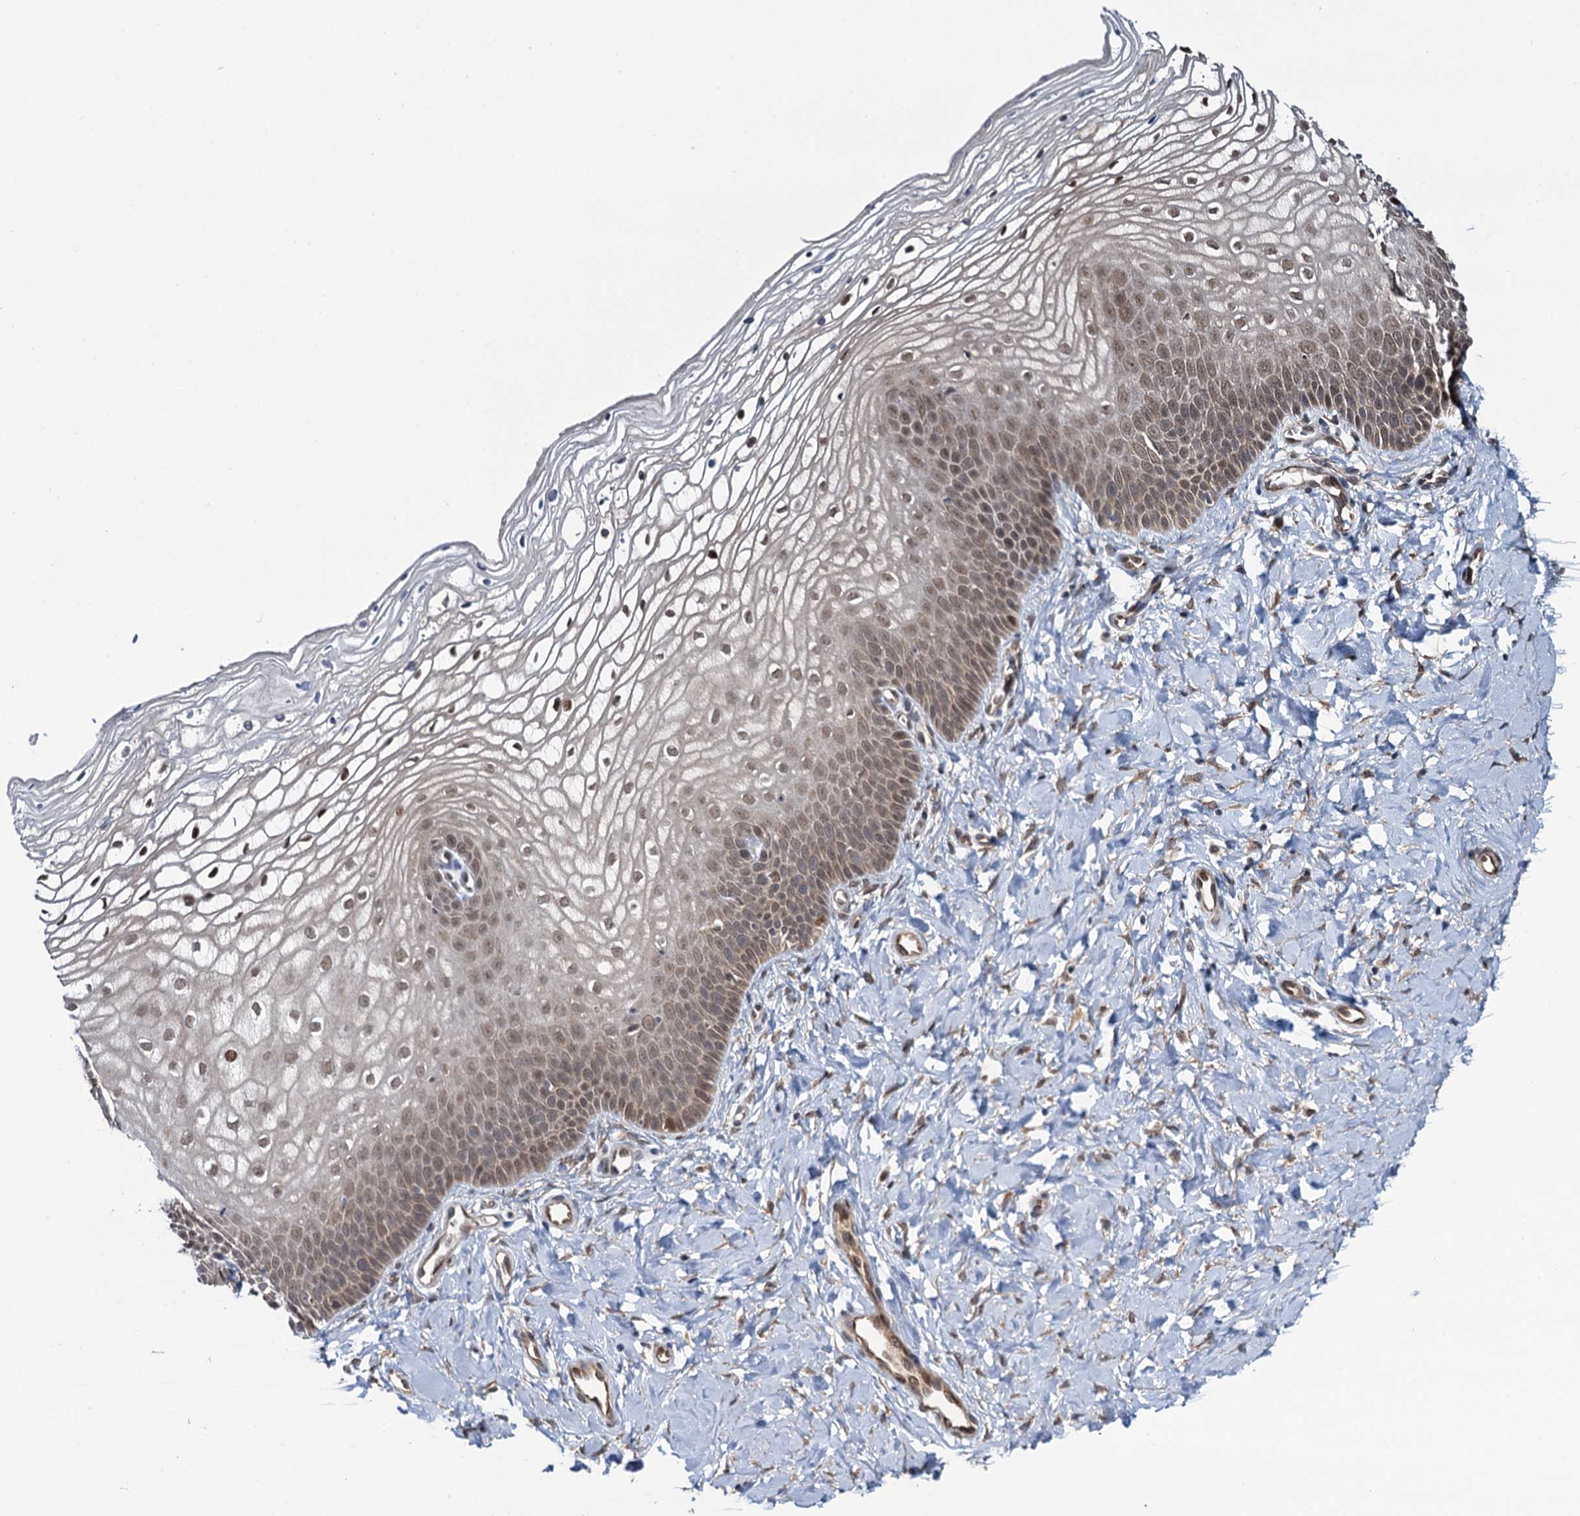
{"staining": {"intensity": "moderate", "quantity": ">75%", "location": "nuclear"}, "tissue": "vagina", "cell_type": "Squamous epithelial cells", "image_type": "normal", "snomed": [{"axis": "morphology", "description": "Normal tissue, NOS"}, {"axis": "topography", "description": "Vagina"}], "caption": "Immunohistochemistry (DAB (3,3'-diaminobenzidine)) staining of normal human vagina reveals moderate nuclear protein staining in about >75% of squamous epithelial cells. The staining is performed using DAB (3,3'-diaminobenzidine) brown chromogen to label protein expression. The nuclei are counter-stained blue using hematoxylin.", "gene": "EVX2", "patient": {"sex": "female", "age": 68}}